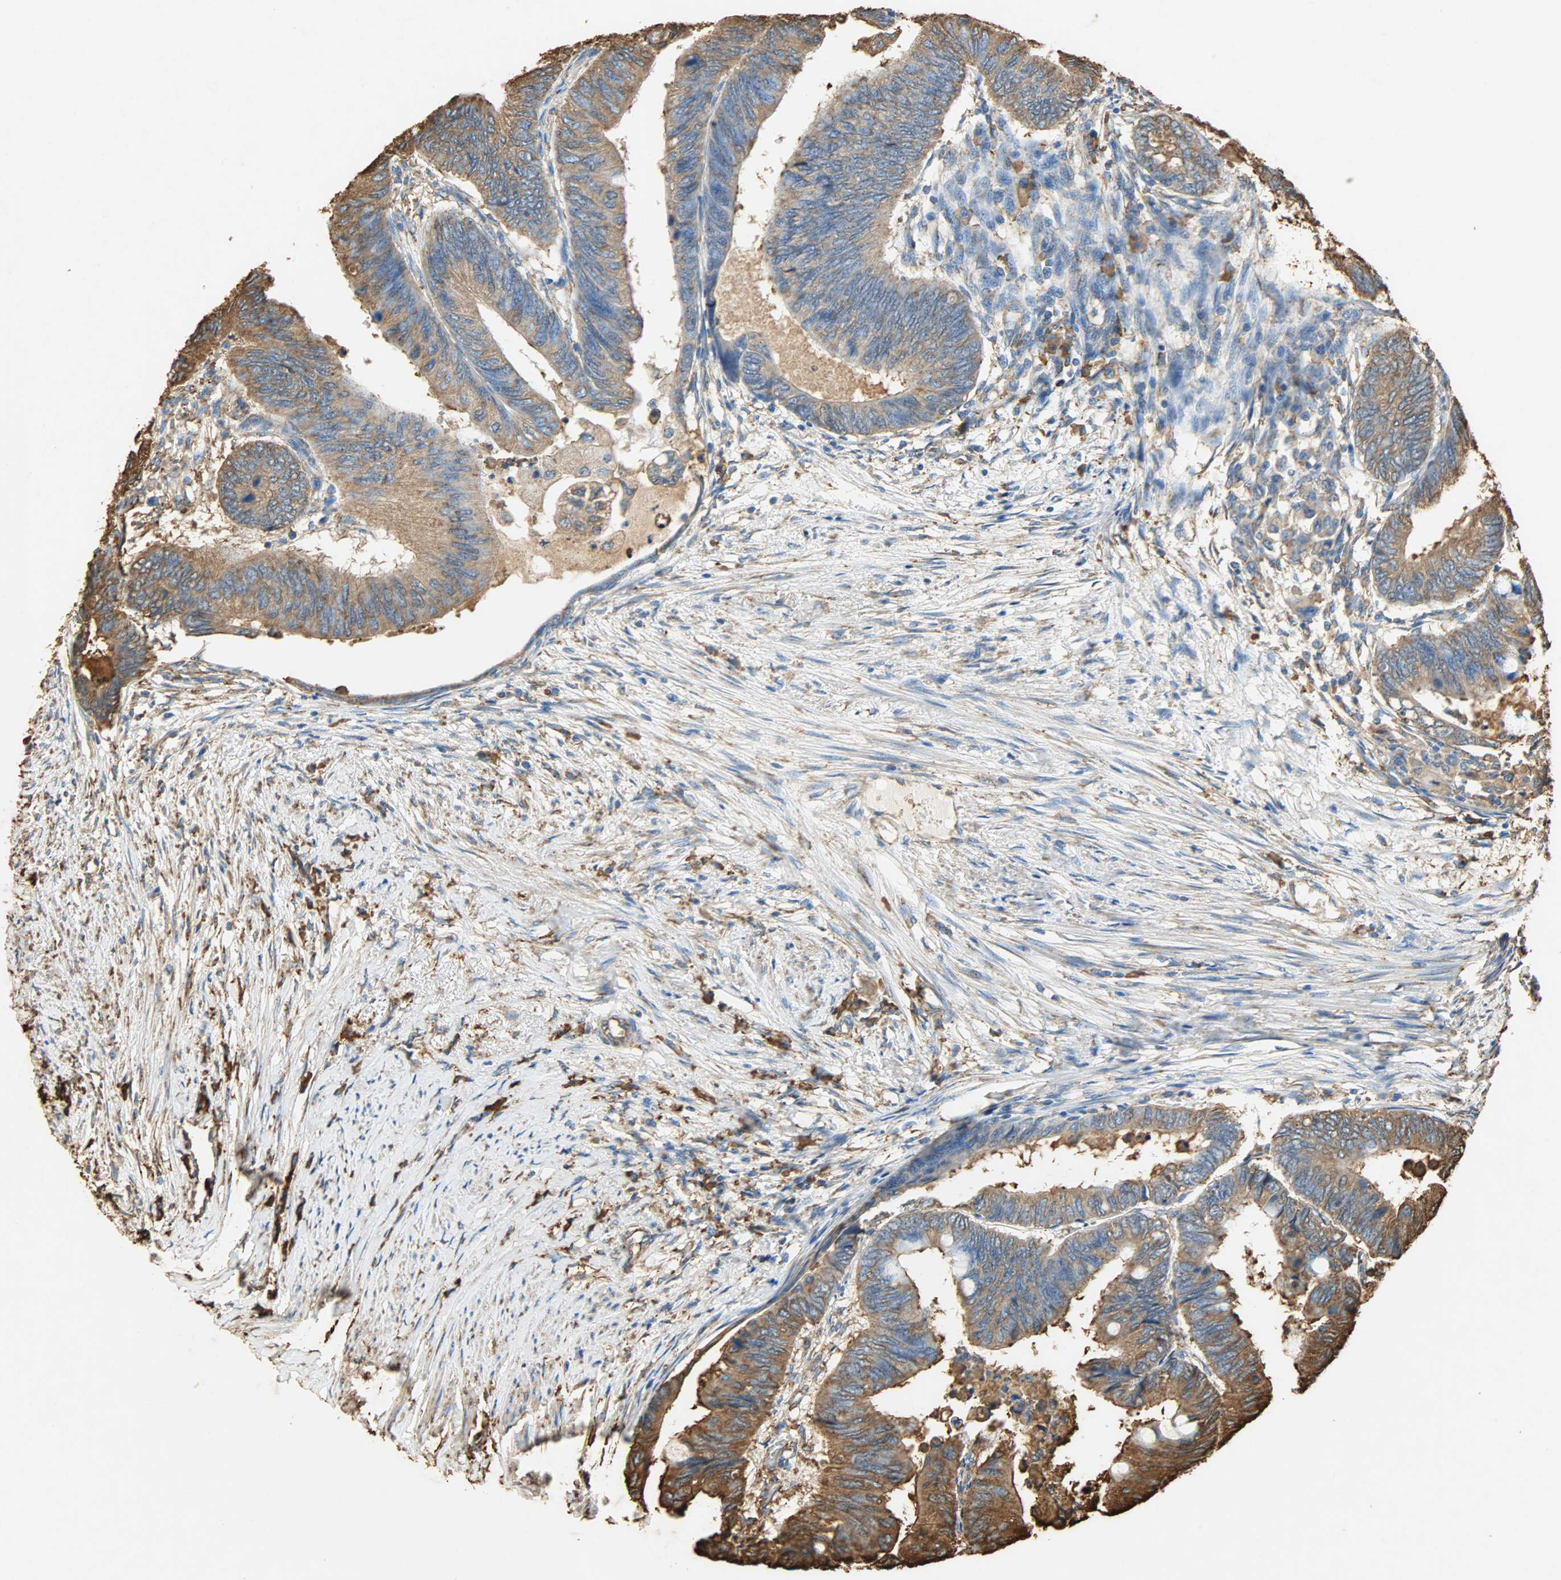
{"staining": {"intensity": "moderate", "quantity": ">75%", "location": "cytoplasmic/membranous"}, "tissue": "colorectal cancer", "cell_type": "Tumor cells", "image_type": "cancer", "snomed": [{"axis": "morphology", "description": "Normal tissue, NOS"}, {"axis": "morphology", "description": "Adenocarcinoma, NOS"}, {"axis": "topography", "description": "Rectum"}, {"axis": "topography", "description": "Peripheral nerve tissue"}], "caption": "This is an image of immunohistochemistry staining of adenocarcinoma (colorectal), which shows moderate expression in the cytoplasmic/membranous of tumor cells.", "gene": "HSP90B1", "patient": {"sex": "male", "age": 92}}